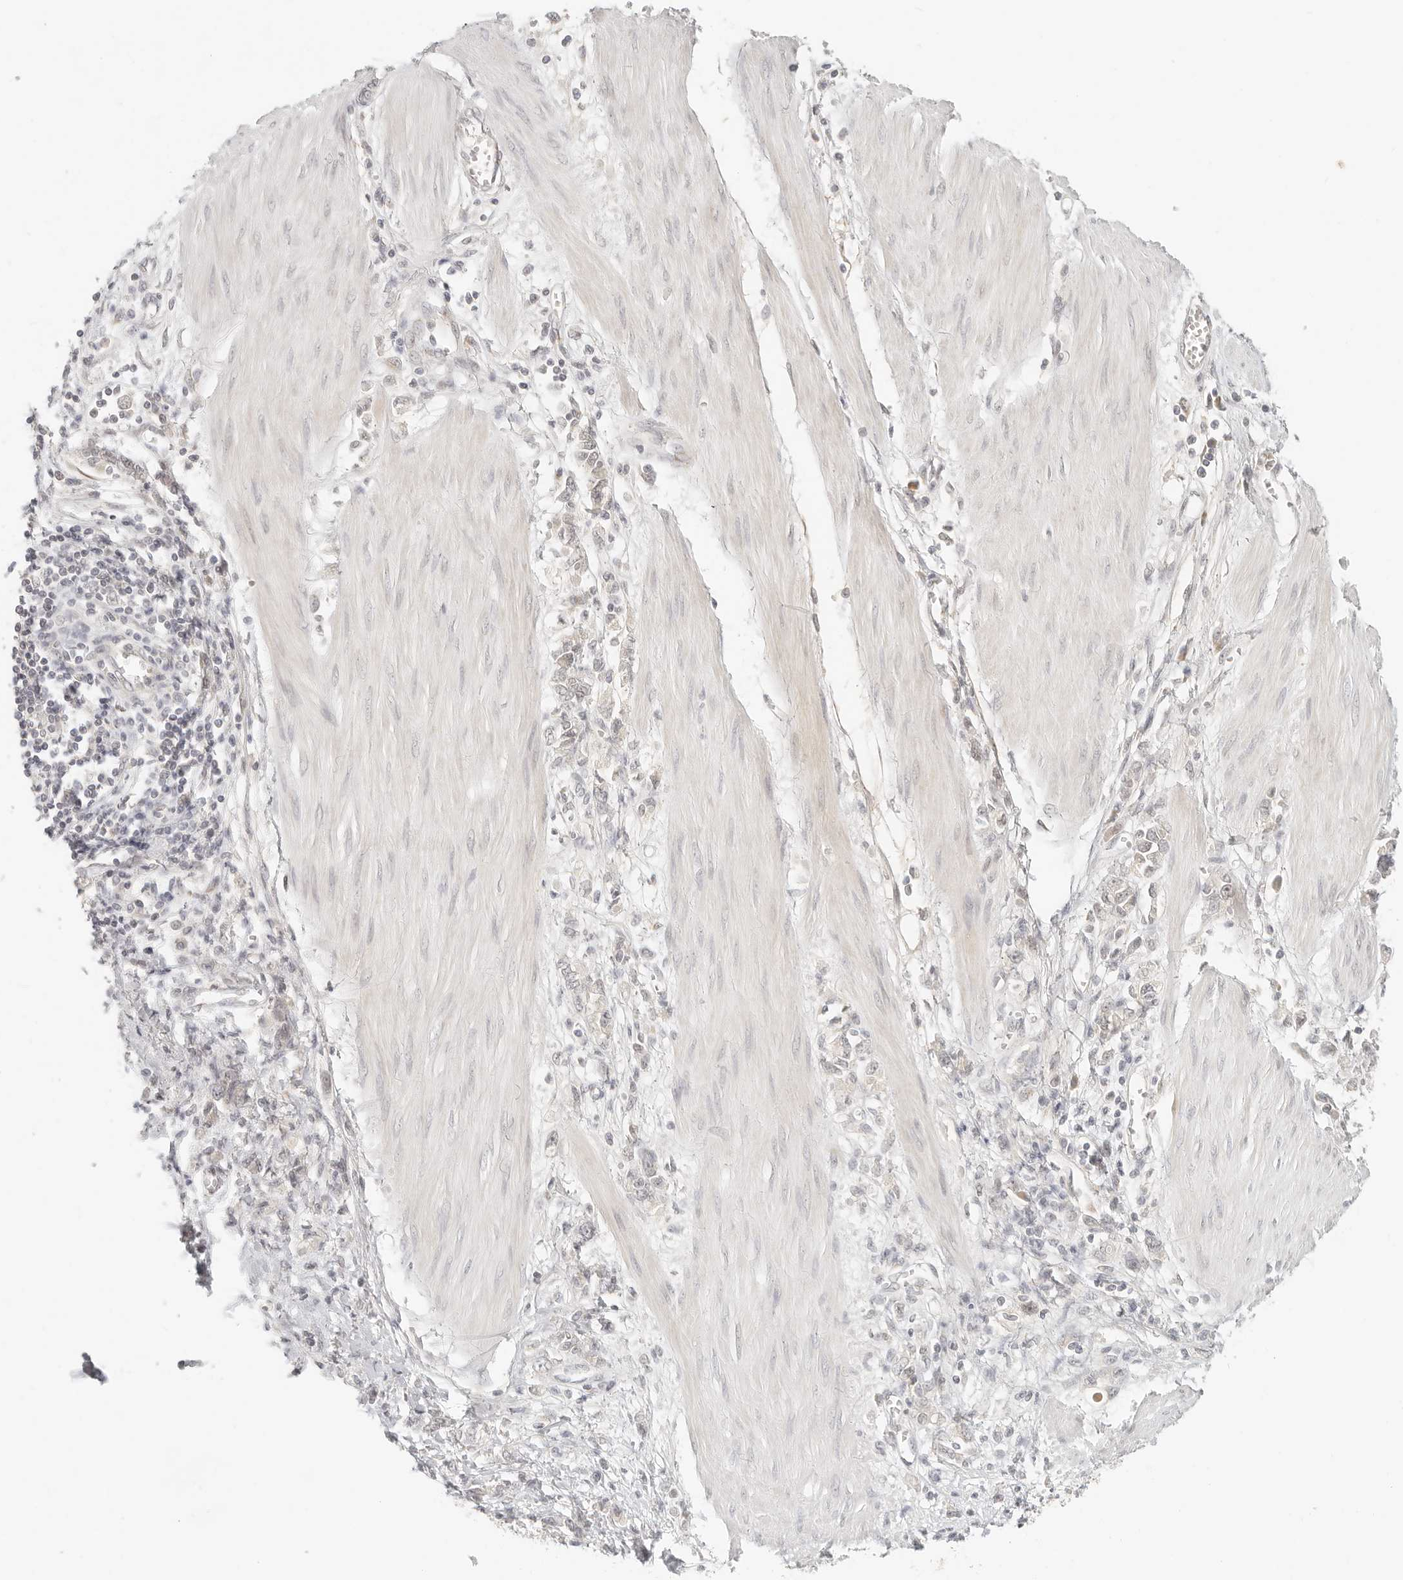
{"staining": {"intensity": "negative", "quantity": "none", "location": "none"}, "tissue": "stomach cancer", "cell_type": "Tumor cells", "image_type": "cancer", "snomed": [{"axis": "morphology", "description": "Adenocarcinoma, NOS"}, {"axis": "topography", "description": "Stomach"}], "caption": "Human stomach cancer stained for a protein using IHC exhibits no expression in tumor cells.", "gene": "INTS11", "patient": {"sex": "female", "age": 76}}